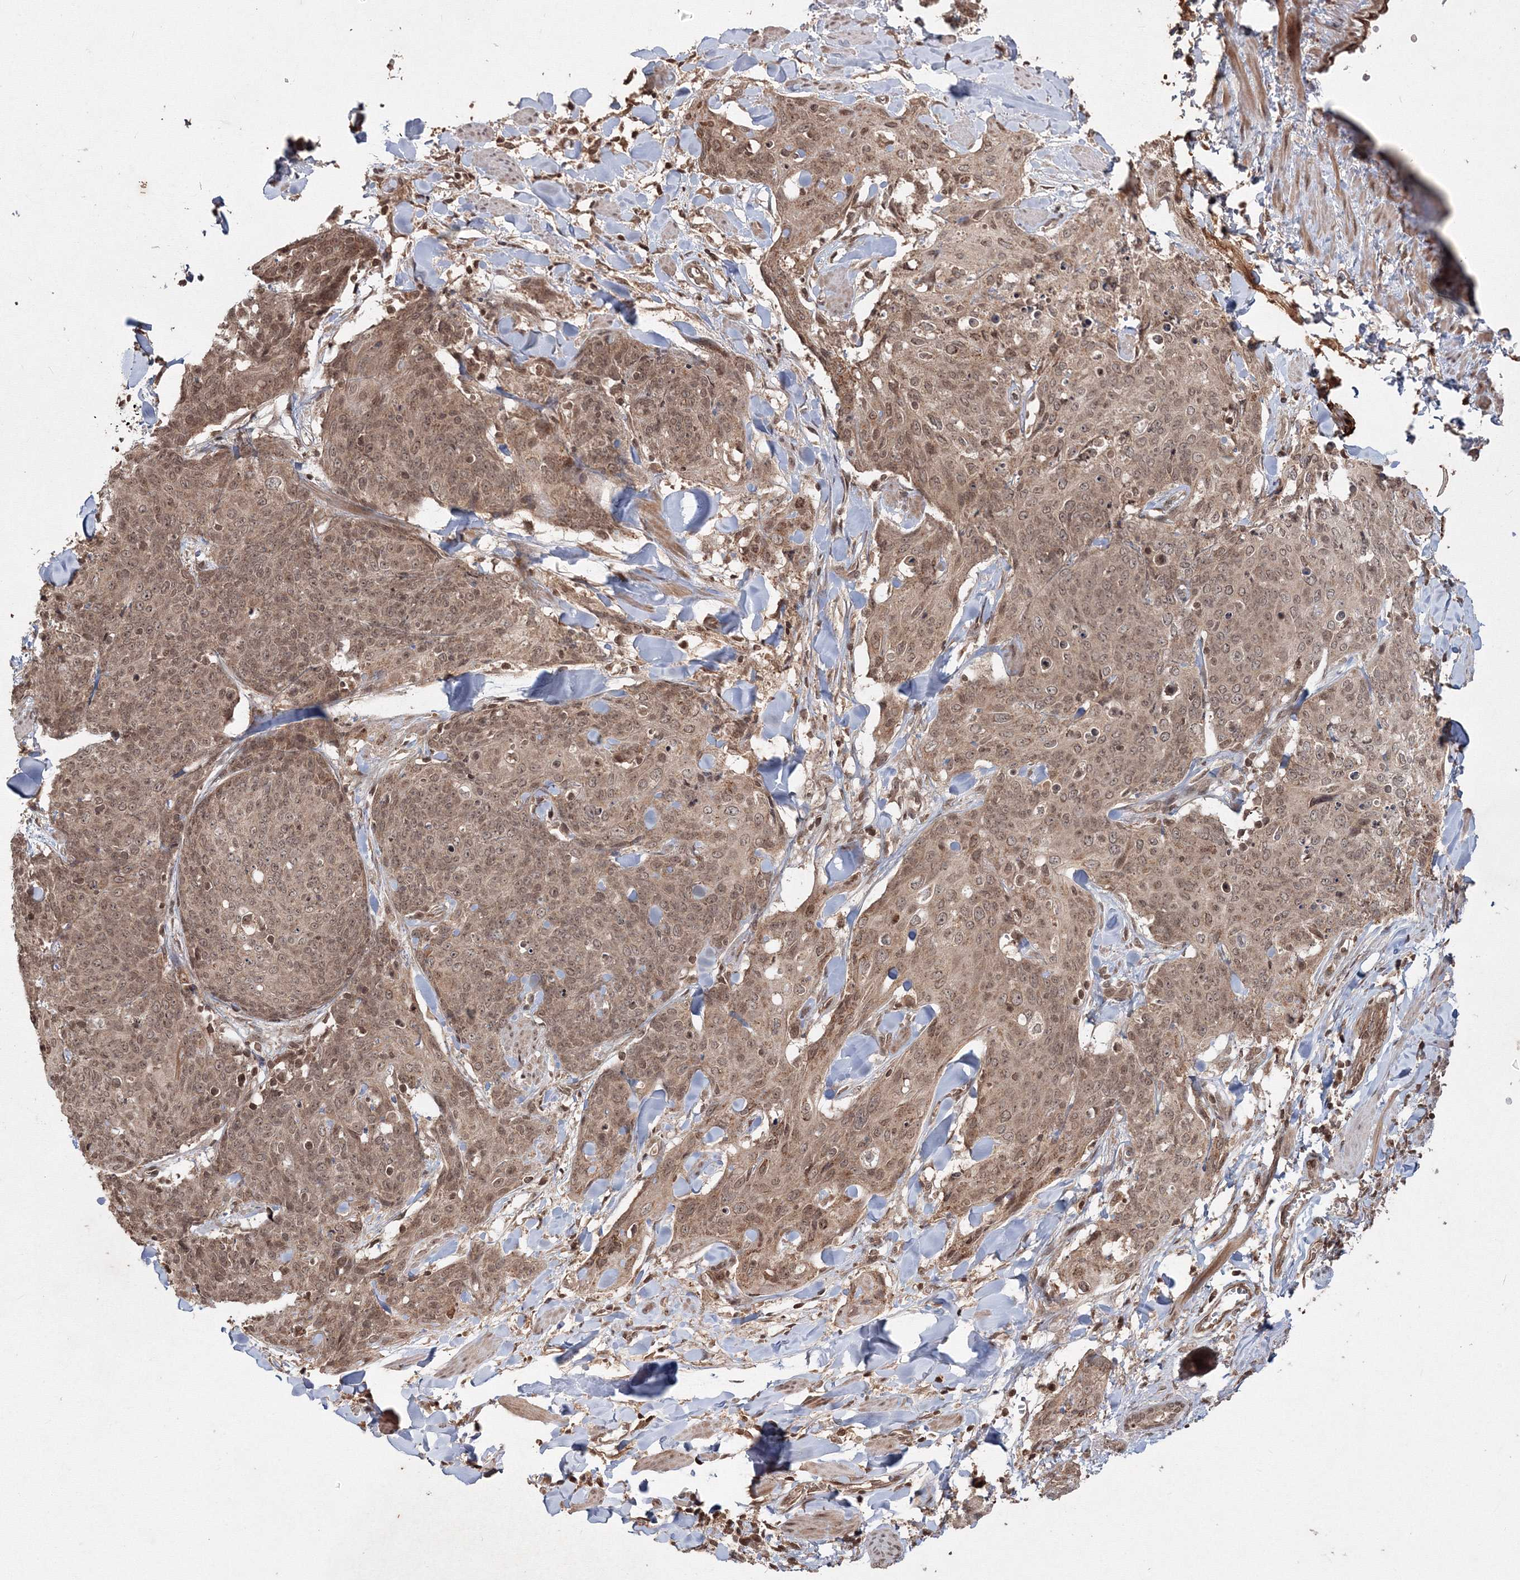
{"staining": {"intensity": "moderate", "quantity": ">75%", "location": "cytoplasmic/membranous,nuclear"}, "tissue": "skin cancer", "cell_type": "Tumor cells", "image_type": "cancer", "snomed": [{"axis": "morphology", "description": "Squamous cell carcinoma, NOS"}, {"axis": "topography", "description": "Skin"}, {"axis": "topography", "description": "Vulva"}], "caption": "An image of human skin cancer stained for a protein demonstrates moderate cytoplasmic/membranous and nuclear brown staining in tumor cells.", "gene": "PEX13", "patient": {"sex": "female", "age": 85}}